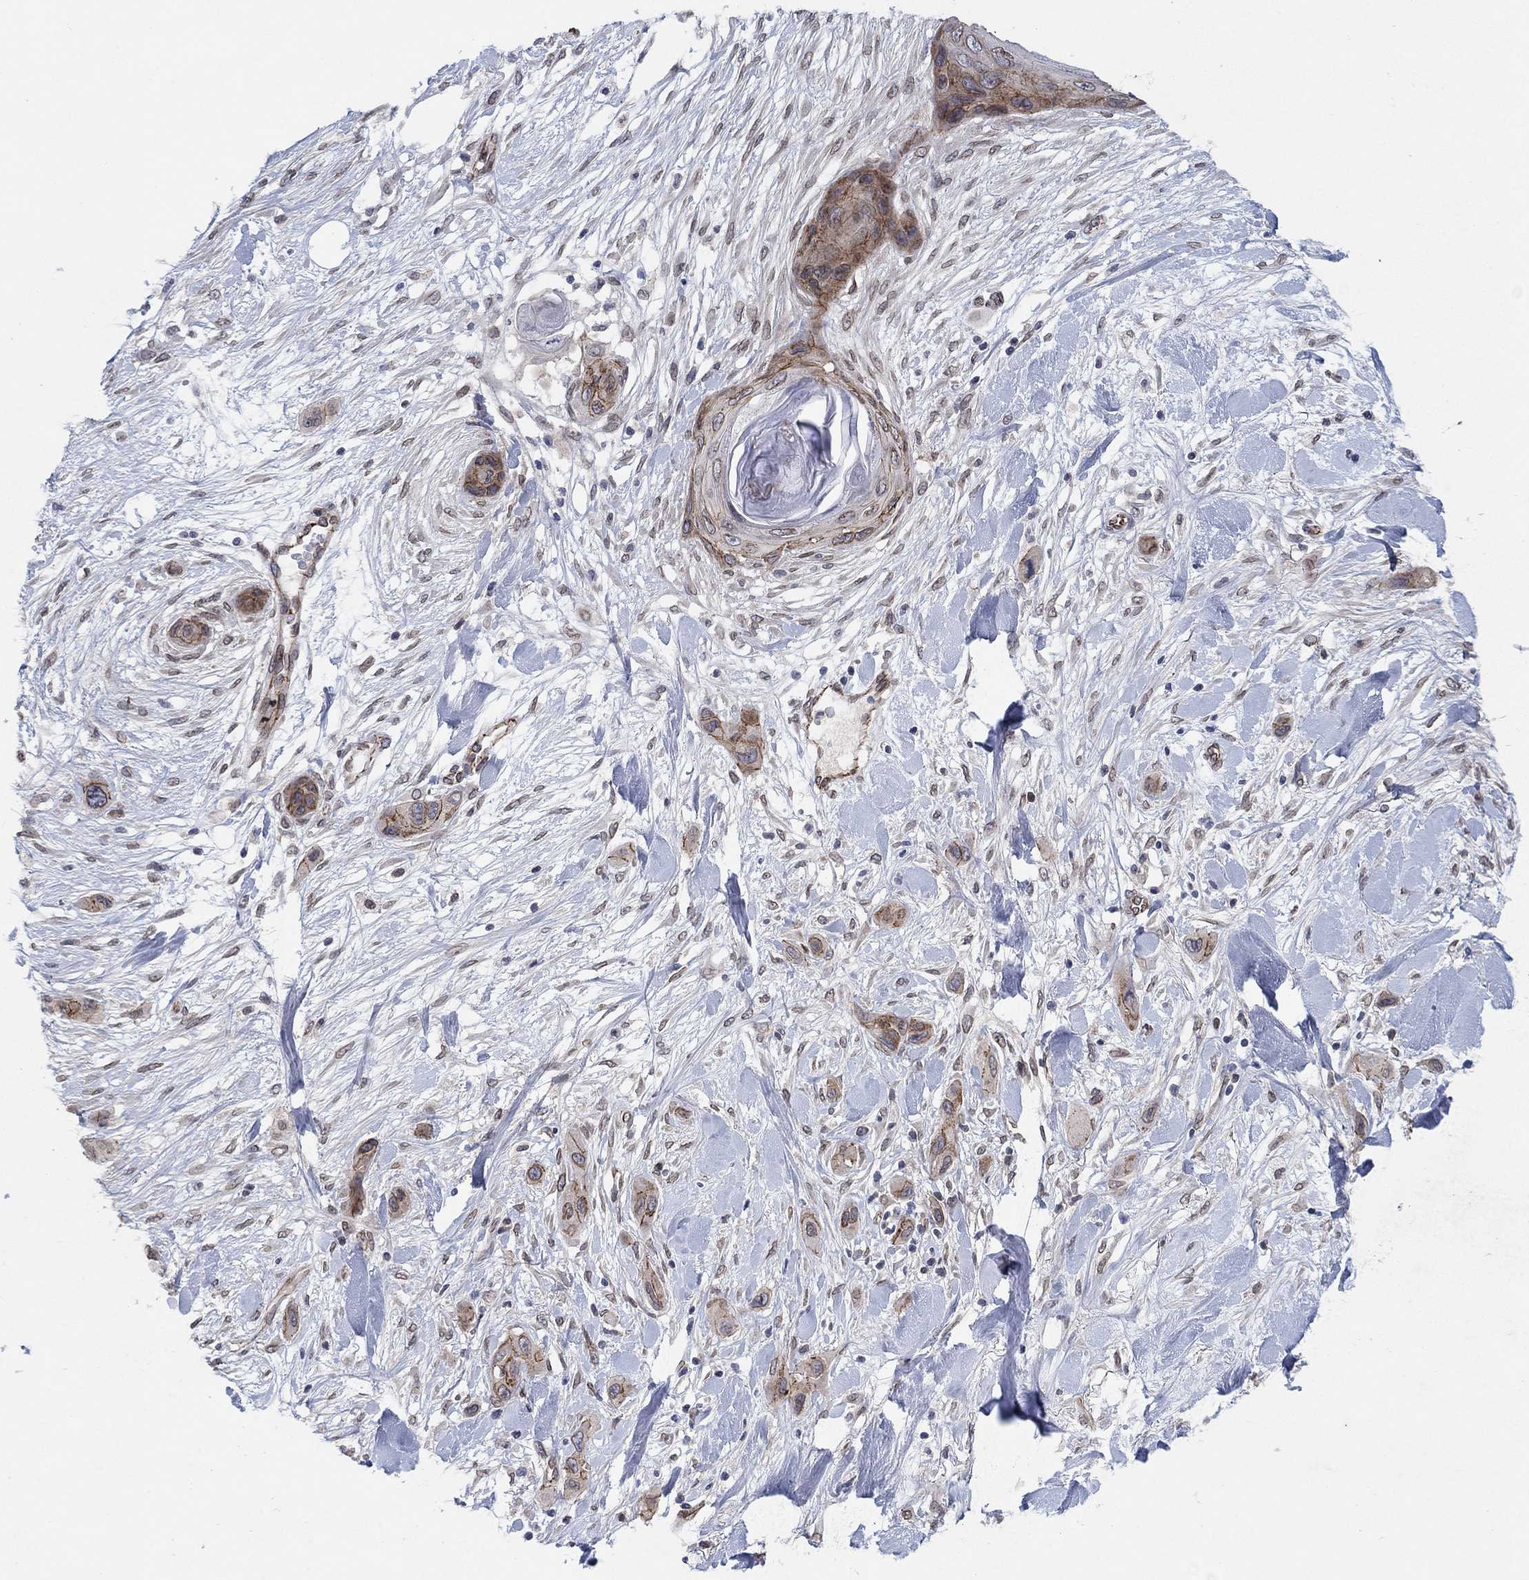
{"staining": {"intensity": "moderate", "quantity": ">75%", "location": "cytoplasmic/membranous"}, "tissue": "skin cancer", "cell_type": "Tumor cells", "image_type": "cancer", "snomed": [{"axis": "morphology", "description": "Squamous cell carcinoma, NOS"}, {"axis": "topography", "description": "Skin"}], "caption": "Skin cancer tissue reveals moderate cytoplasmic/membranous positivity in approximately >75% of tumor cells, visualized by immunohistochemistry.", "gene": "EMC9", "patient": {"sex": "male", "age": 79}}